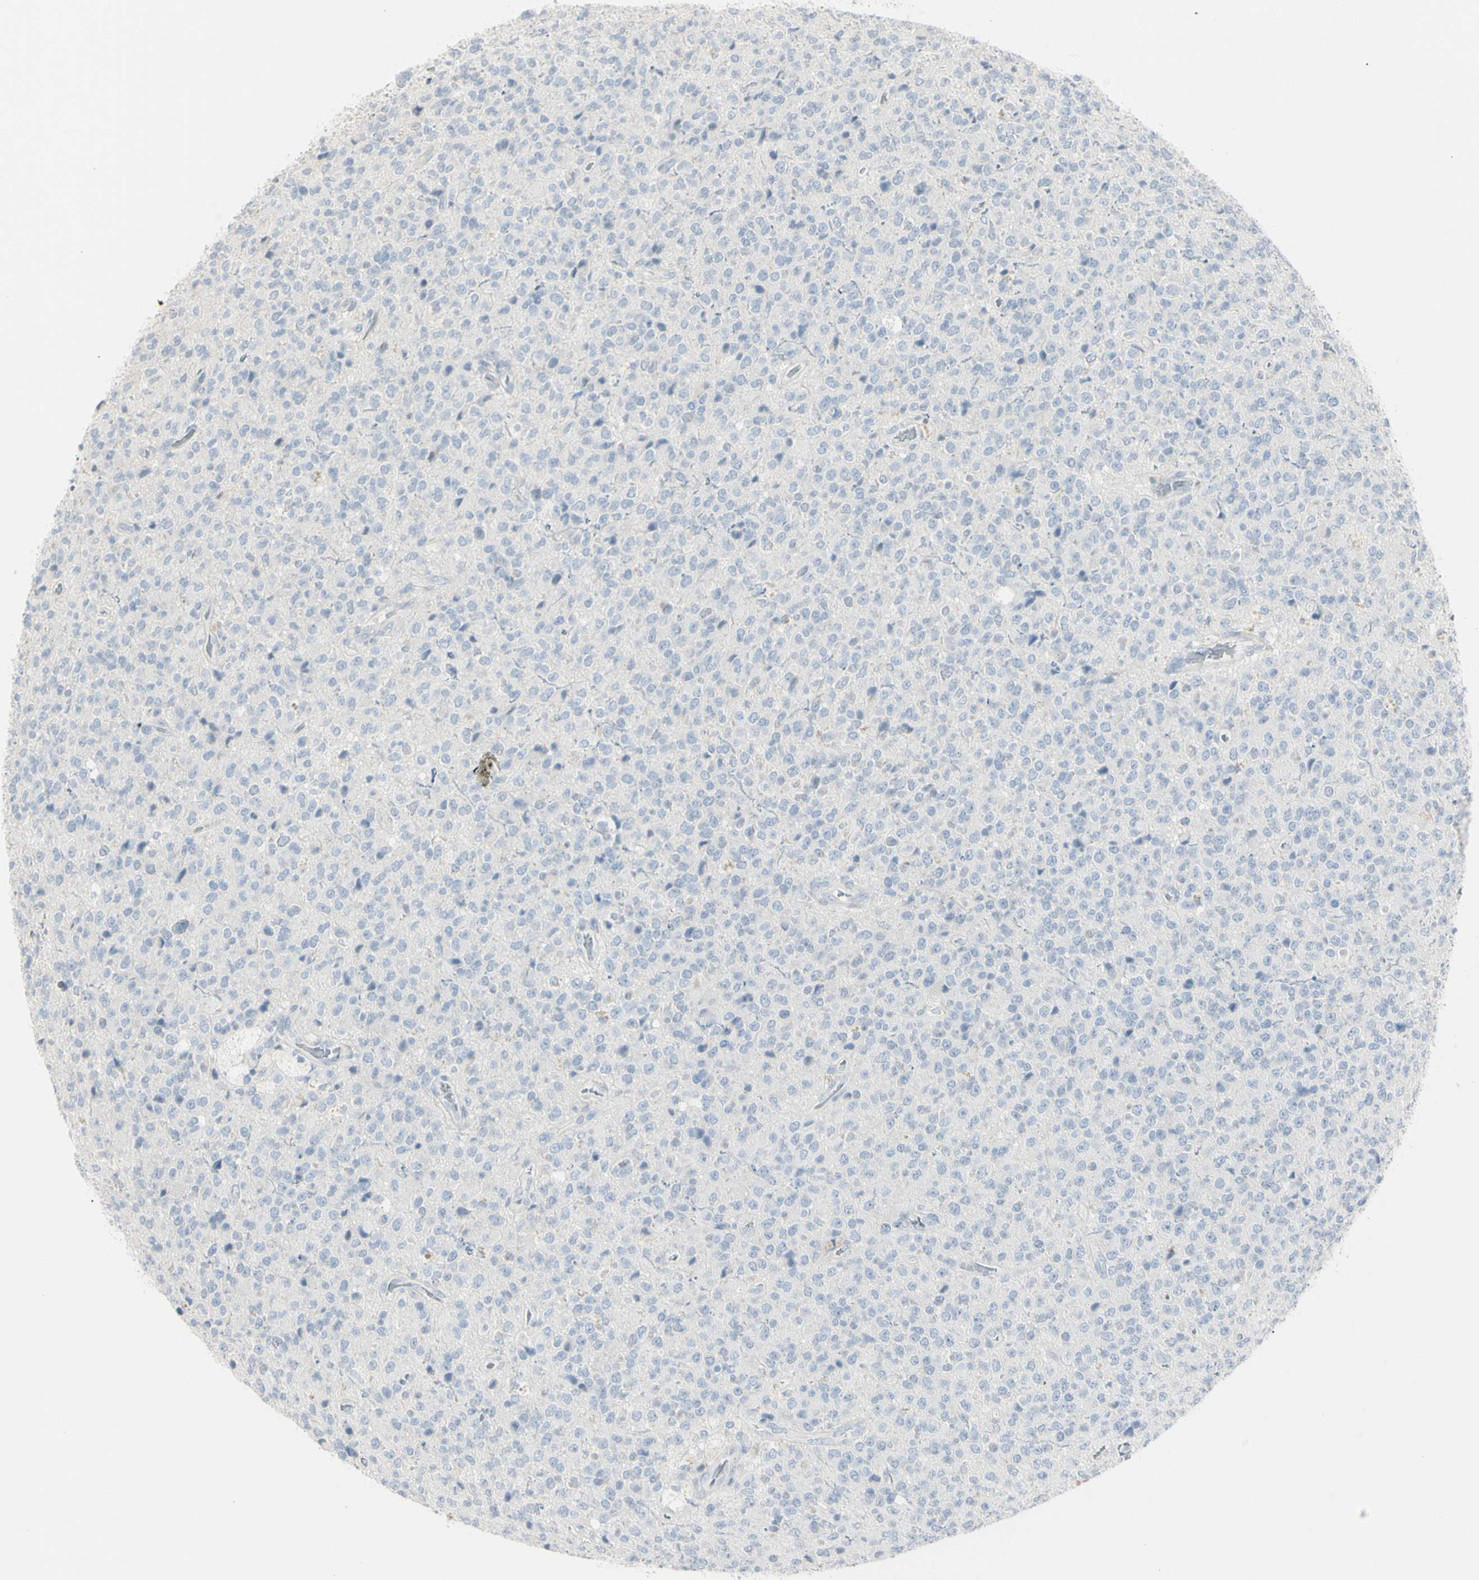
{"staining": {"intensity": "negative", "quantity": "none", "location": "none"}, "tissue": "glioma", "cell_type": "Tumor cells", "image_type": "cancer", "snomed": [{"axis": "morphology", "description": "Glioma, malignant, High grade"}, {"axis": "topography", "description": "pancreas cauda"}], "caption": "Image shows no significant protein staining in tumor cells of malignant glioma (high-grade).", "gene": "PIP", "patient": {"sex": "male", "age": 60}}